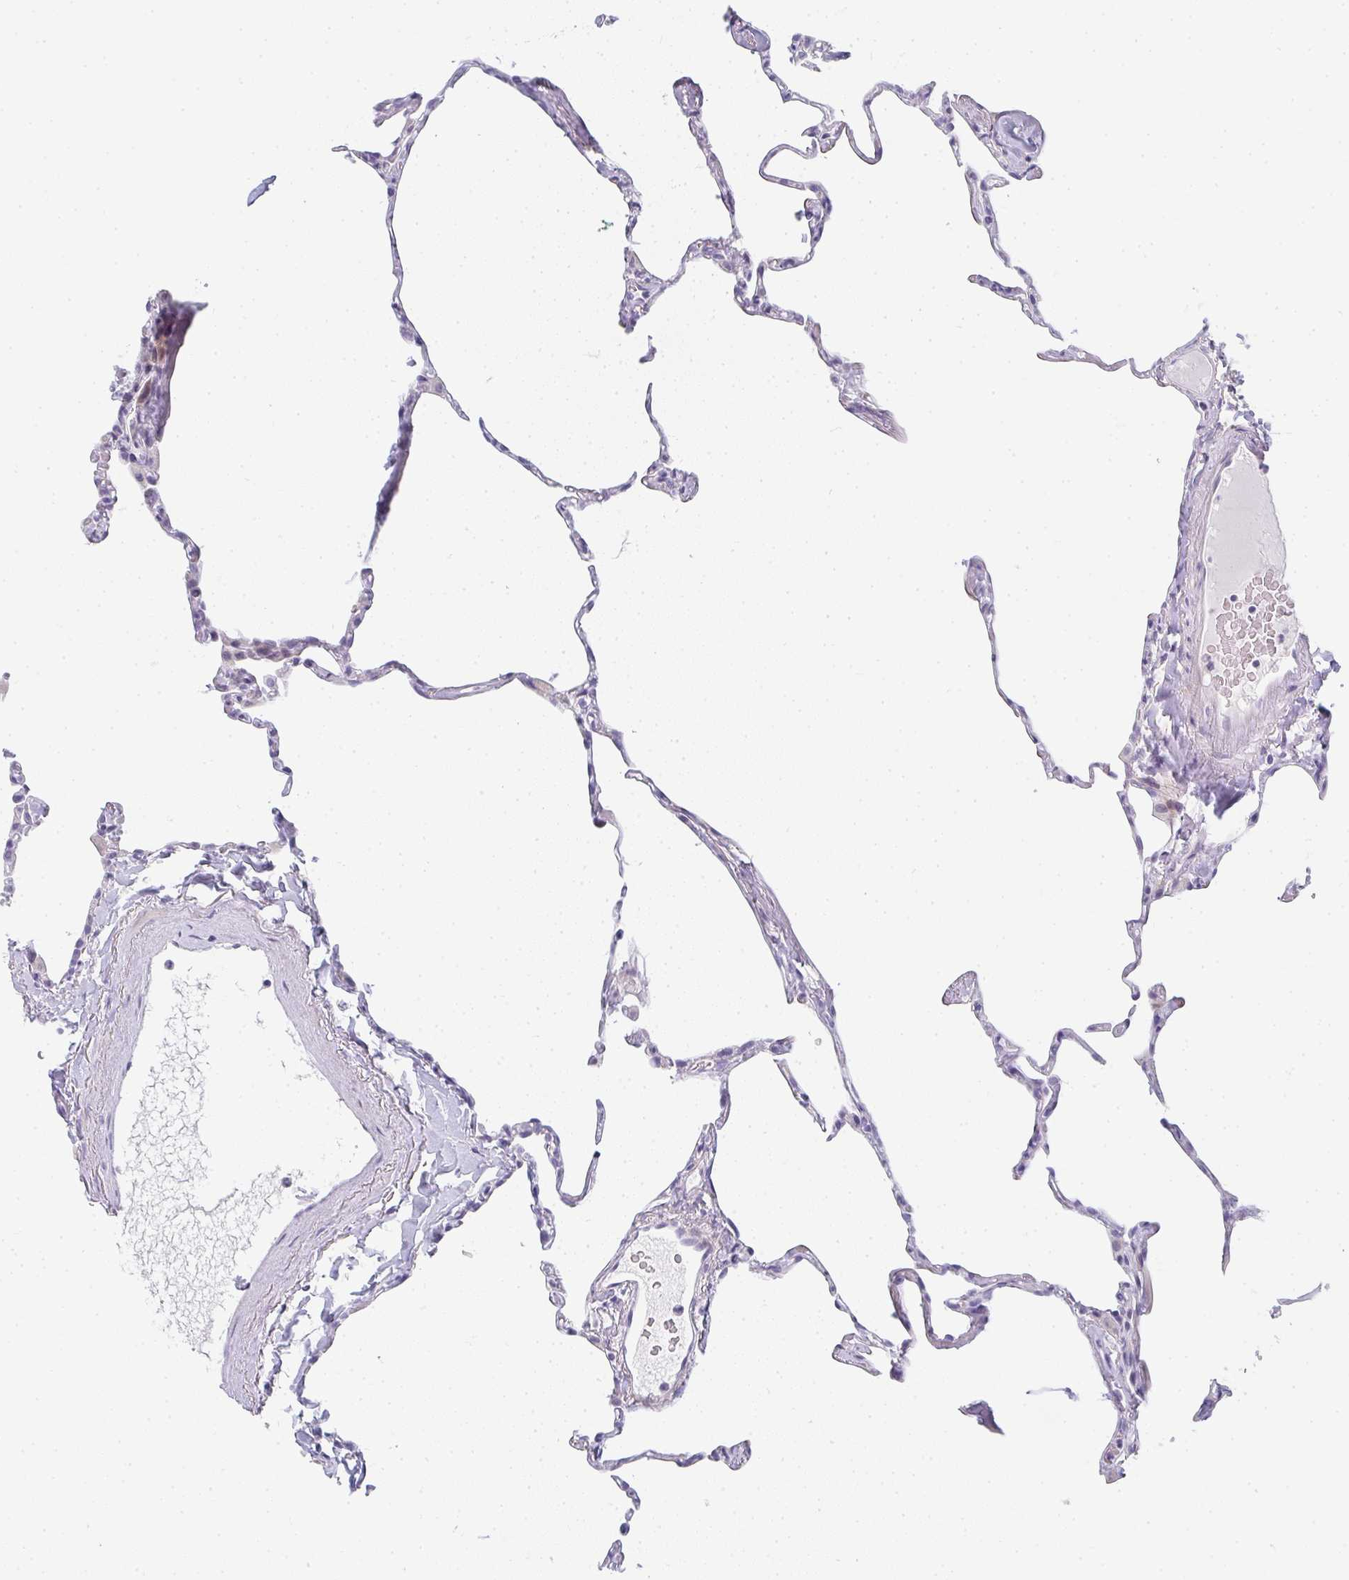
{"staining": {"intensity": "negative", "quantity": "none", "location": "none"}, "tissue": "lung", "cell_type": "Alveolar cells", "image_type": "normal", "snomed": [{"axis": "morphology", "description": "Normal tissue, NOS"}, {"axis": "topography", "description": "Lung"}], "caption": "This is a micrograph of immunohistochemistry (IHC) staining of benign lung, which shows no expression in alveolar cells. The staining was performed using DAB (3,3'-diaminobenzidine) to visualize the protein expression in brown, while the nuclei were stained in blue with hematoxylin (Magnification: 20x).", "gene": "NEU2", "patient": {"sex": "male", "age": 65}}